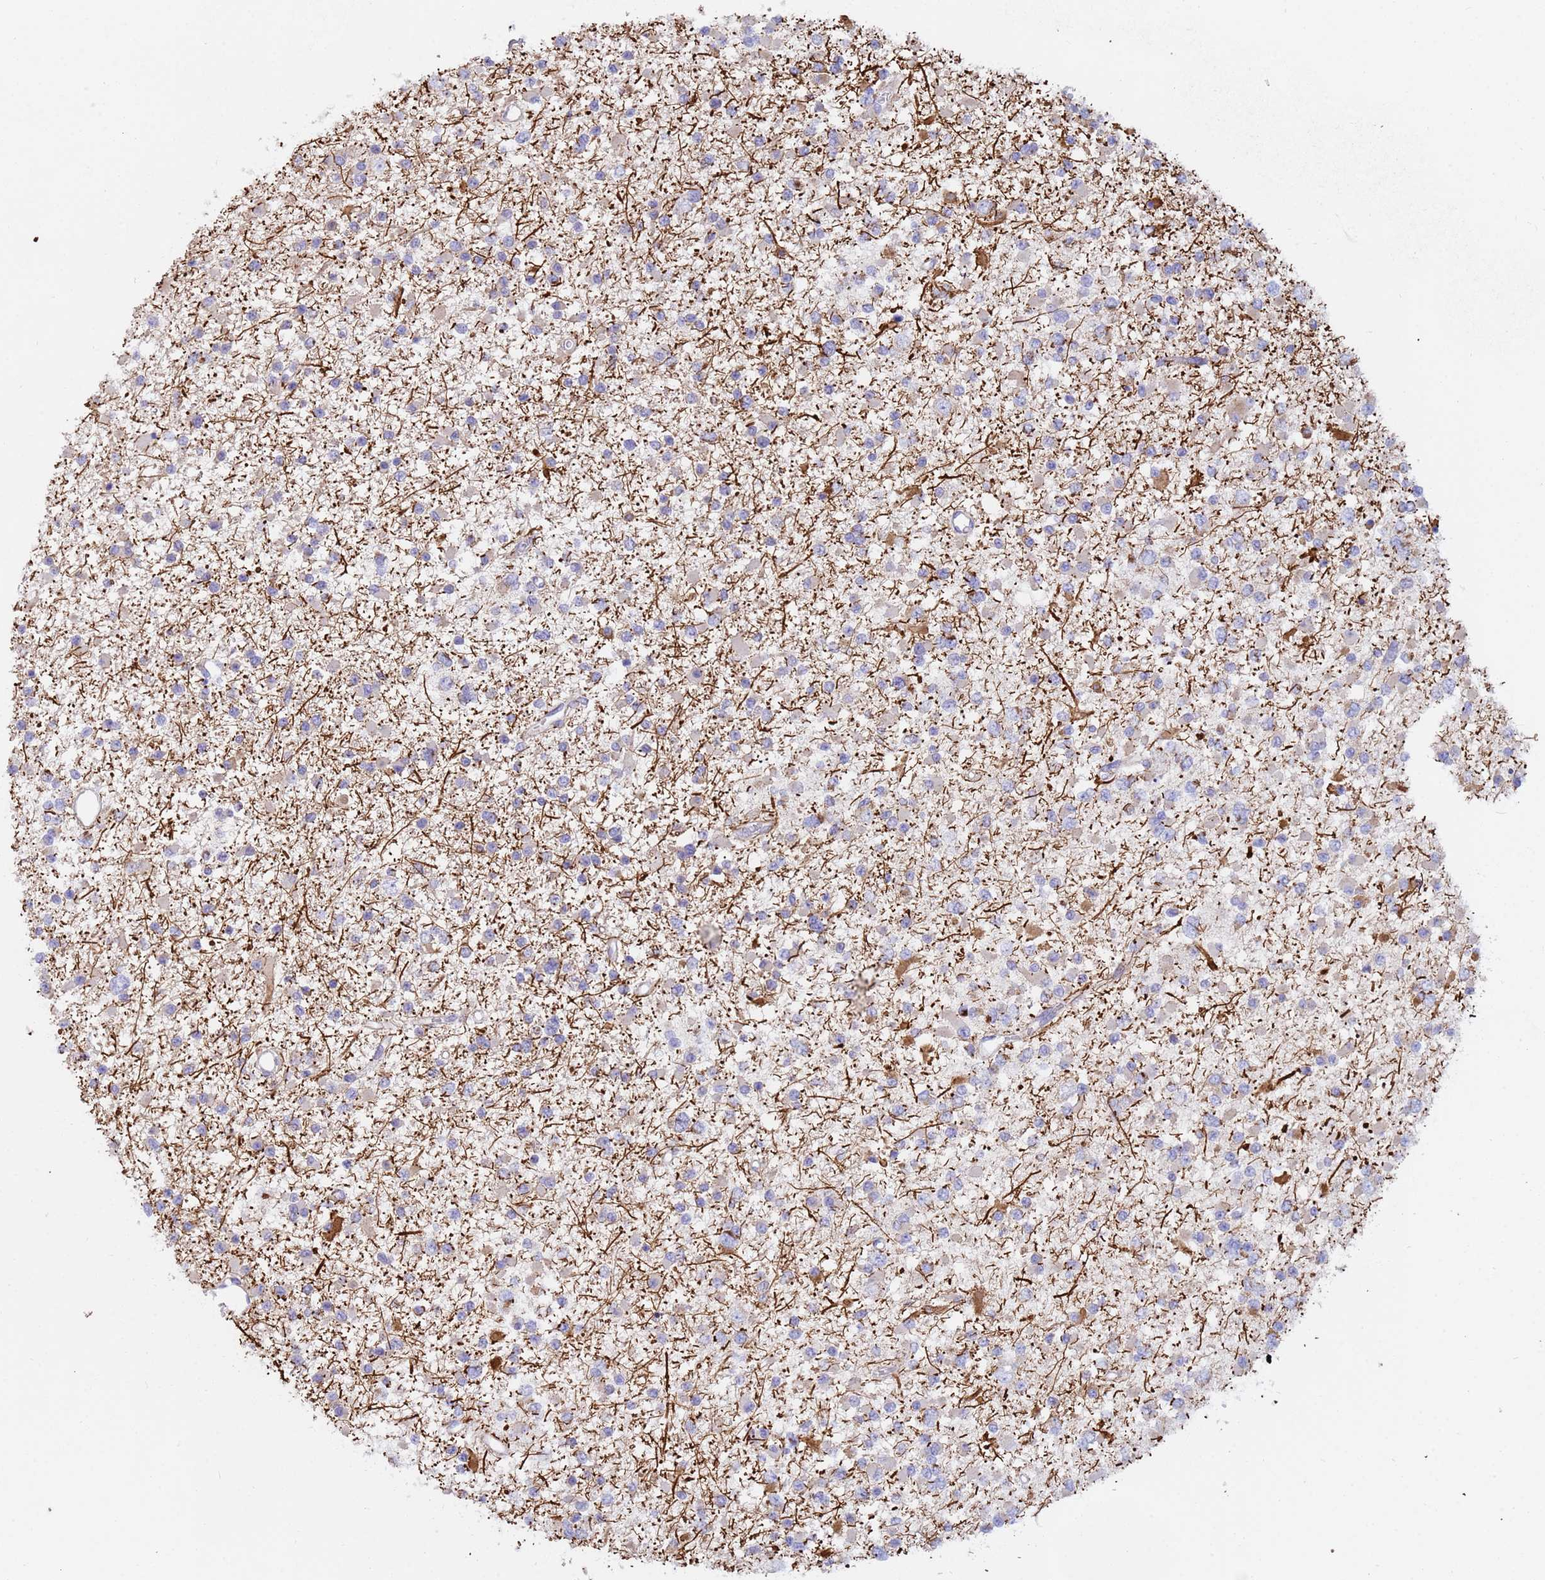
{"staining": {"intensity": "weak", "quantity": "<25%", "location": "cytoplasmic/membranous"}, "tissue": "glioma", "cell_type": "Tumor cells", "image_type": "cancer", "snomed": [{"axis": "morphology", "description": "Glioma, malignant, Low grade"}, {"axis": "topography", "description": "Brain"}], "caption": "Immunohistochemistry micrograph of neoplastic tissue: malignant glioma (low-grade) stained with DAB (3,3'-diaminobenzidine) displays no significant protein expression in tumor cells.", "gene": "TUBGCP3", "patient": {"sex": "female", "age": 22}}